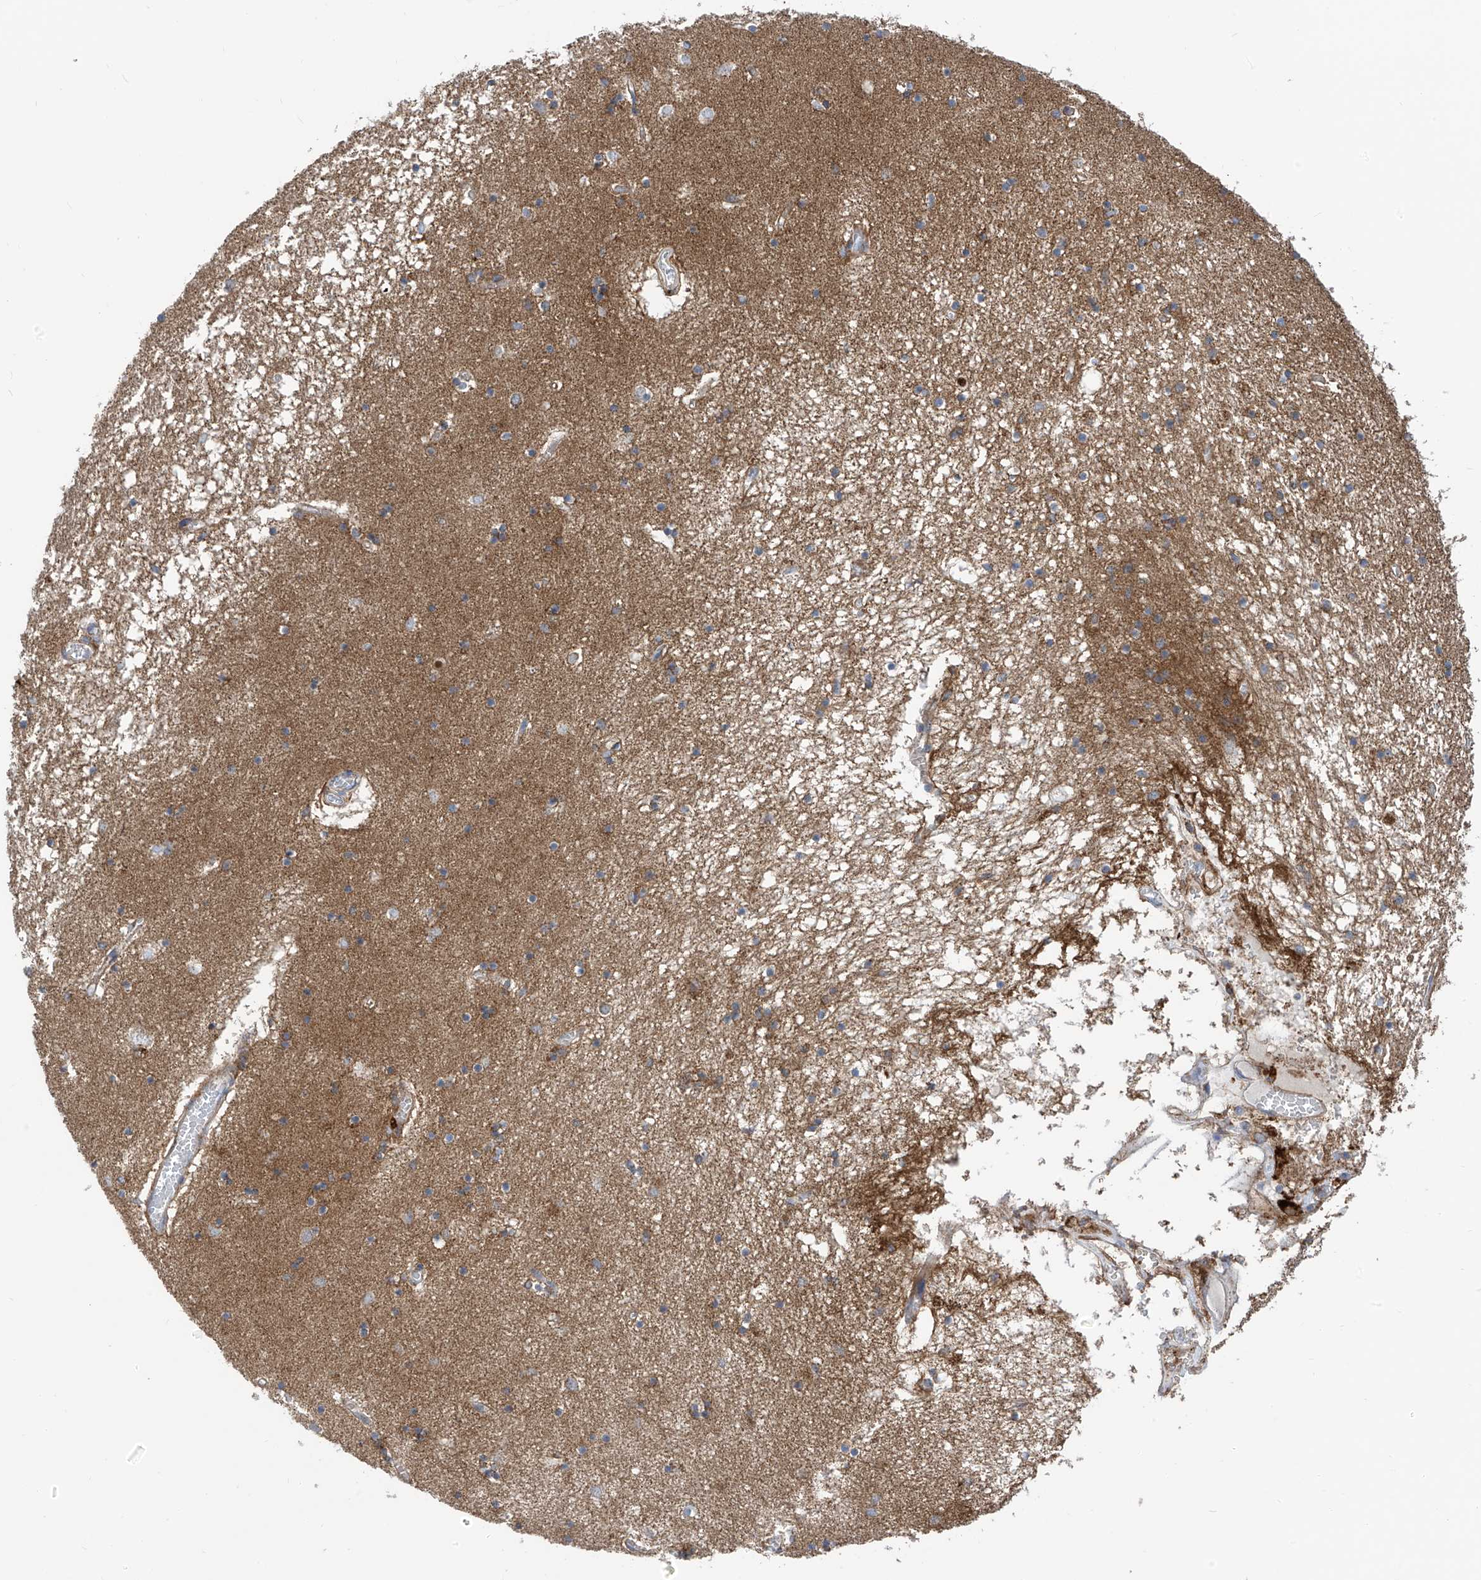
{"staining": {"intensity": "moderate", "quantity": "<25%", "location": "cytoplasmic/membranous"}, "tissue": "hippocampus", "cell_type": "Glial cells", "image_type": "normal", "snomed": [{"axis": "morphology", "description": "Normal tissue, NOS"}, {"axis": "topography", "description": "Hippocampus"}], "caption": "A brown stain labels moderate cytoplasmic/membranous positivity of a protein in glial cells of normal hippocampus. (Brightfield microscopy of DAB IHC at high magnification).", "gene": "P2RX7", "patient": {"sex": "male", "age": 70}}